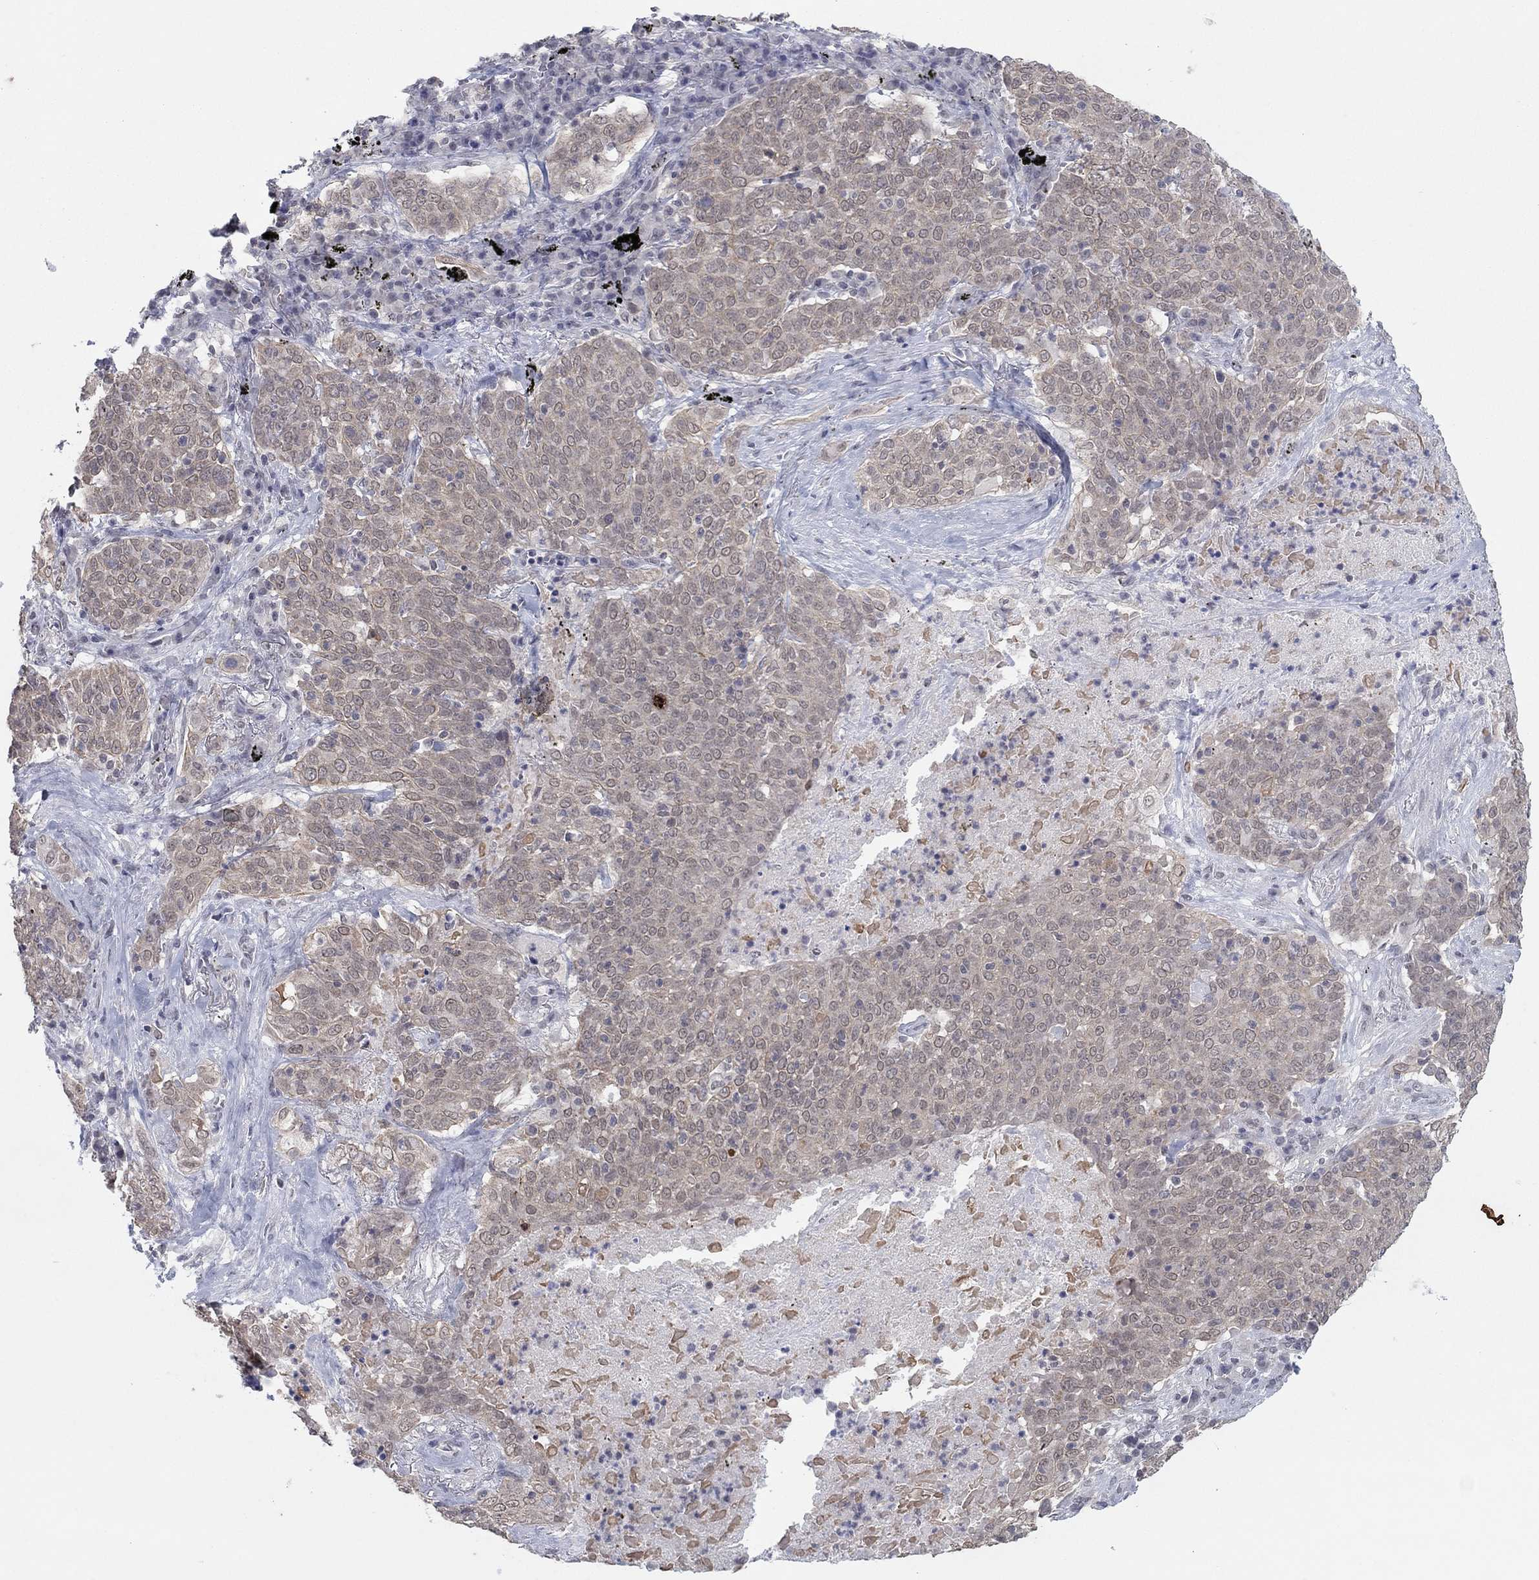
{"staining": {"intensity": "moderate", "quantity": "<25%", "location": "cytoplasmic/membranous"}, "tissue": "lung cancer", "cell_type": "Tumor cells", "image_type": "cancer", "snomed": [{"axis": "morphology", "description": "Squamous cell carcinoma, NOS"}, {"axis": "topography", "description": "Lung"}], "caption": "A high-resolution image shows IHC staining of lung cancer, which exhibits moderate cytoplasmic/membranous staining in about <25% of tumor cells.", "gene": "SLC22A2", "patient": {"sex": "male", "age": 82}}